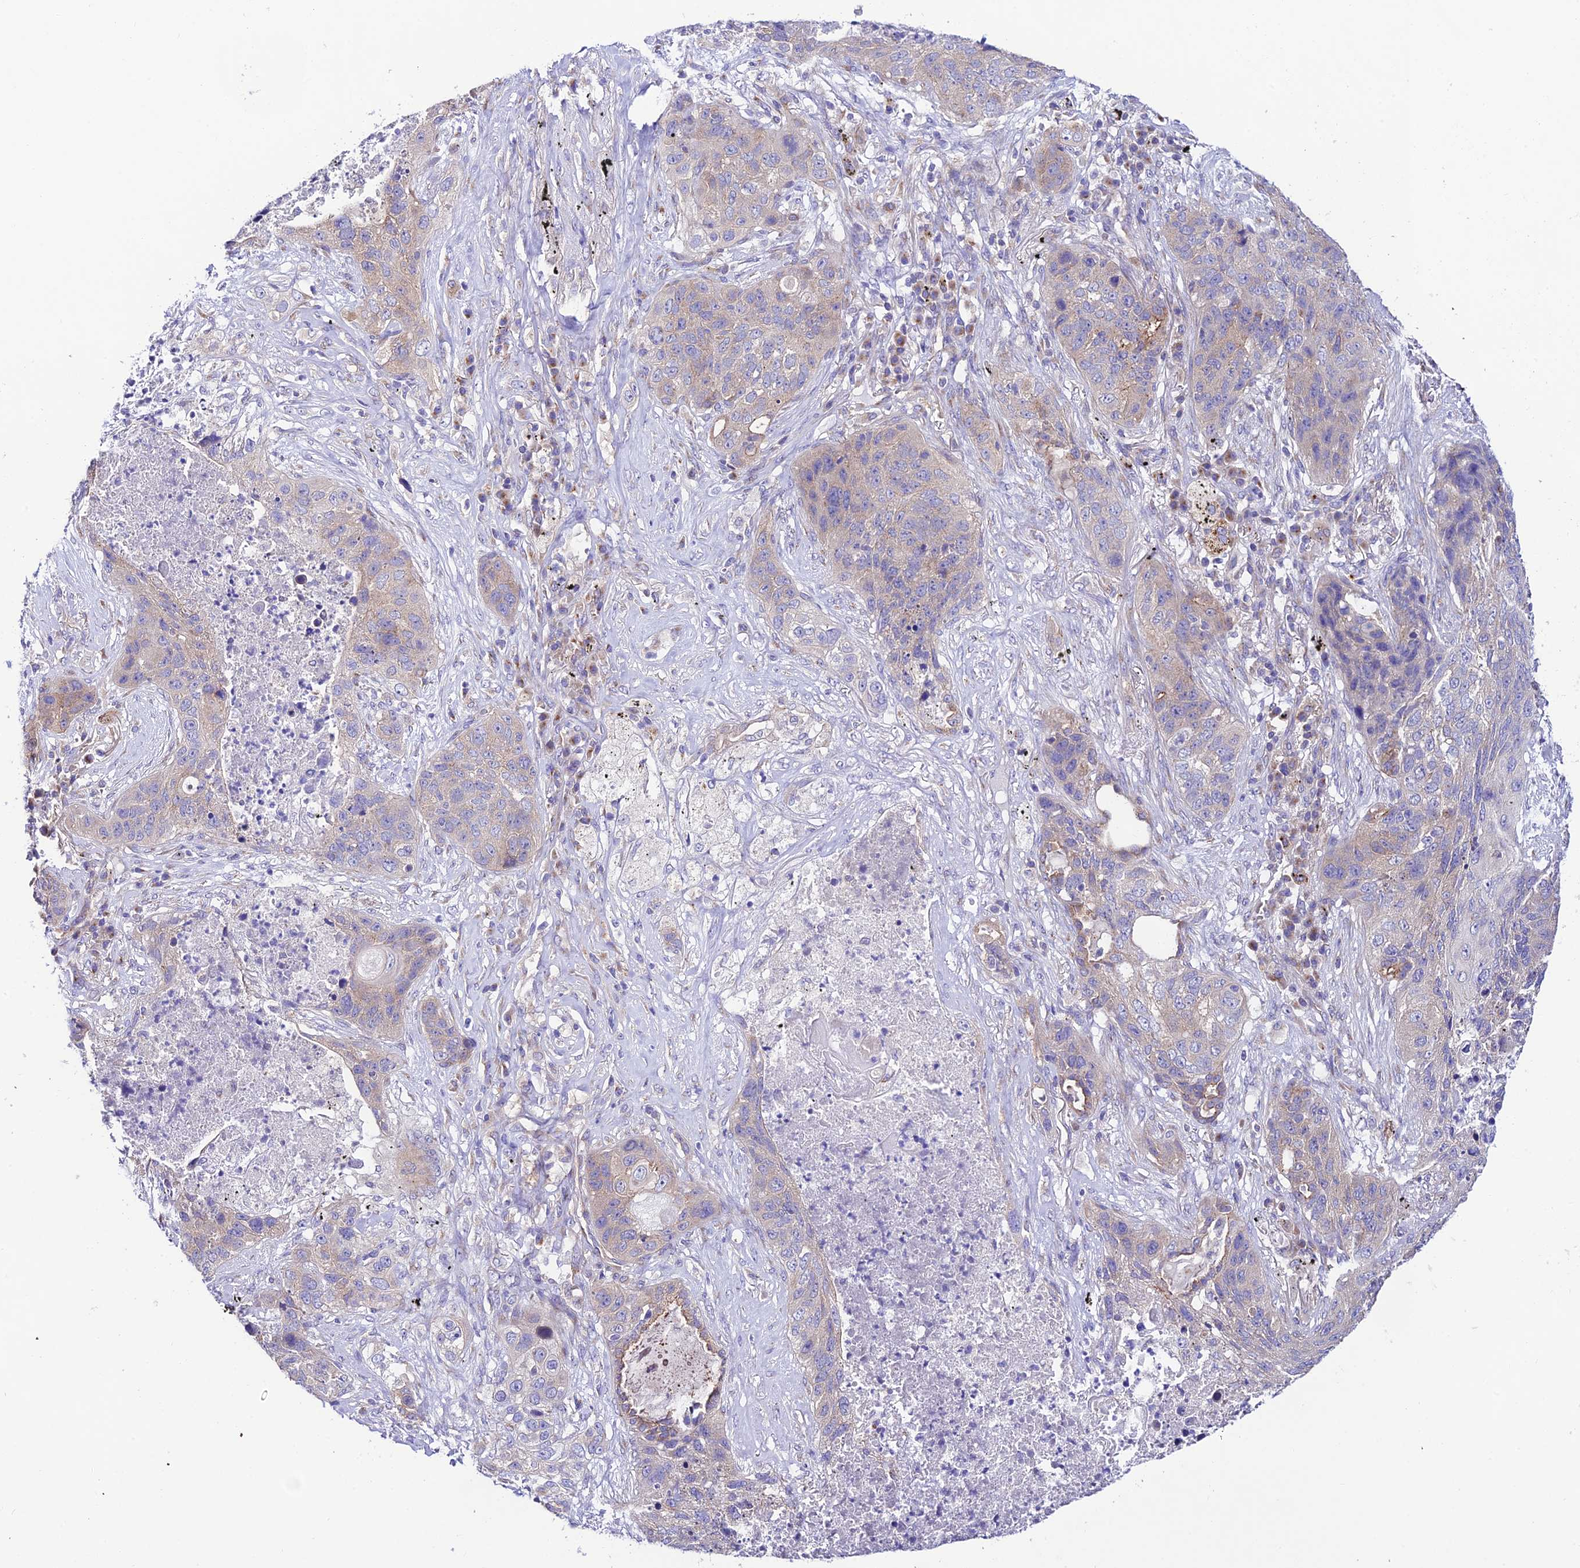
{"staining": {"intensity": "weak", "quantity": "<25%", "location": "cytoplasmic/membranous"}, "tissue": "lung cancer", "cell_type": "Tumor cells", "image_type": "cancer", "snomed": [{"axis": "morphology", "description": "Squamous cell carcinoma, NOS"}, {"axis": "topography", "description": "Lung"}], "caption": "Immunohistochemistry histopathology image of neoplastic tissue: human squamous cell carcinoma (lung) stained with DAB demonstrates no significant protein staining in tumor cells.", "gene": "LACTB2", "patient": {"sex": "female", "age": 63}}